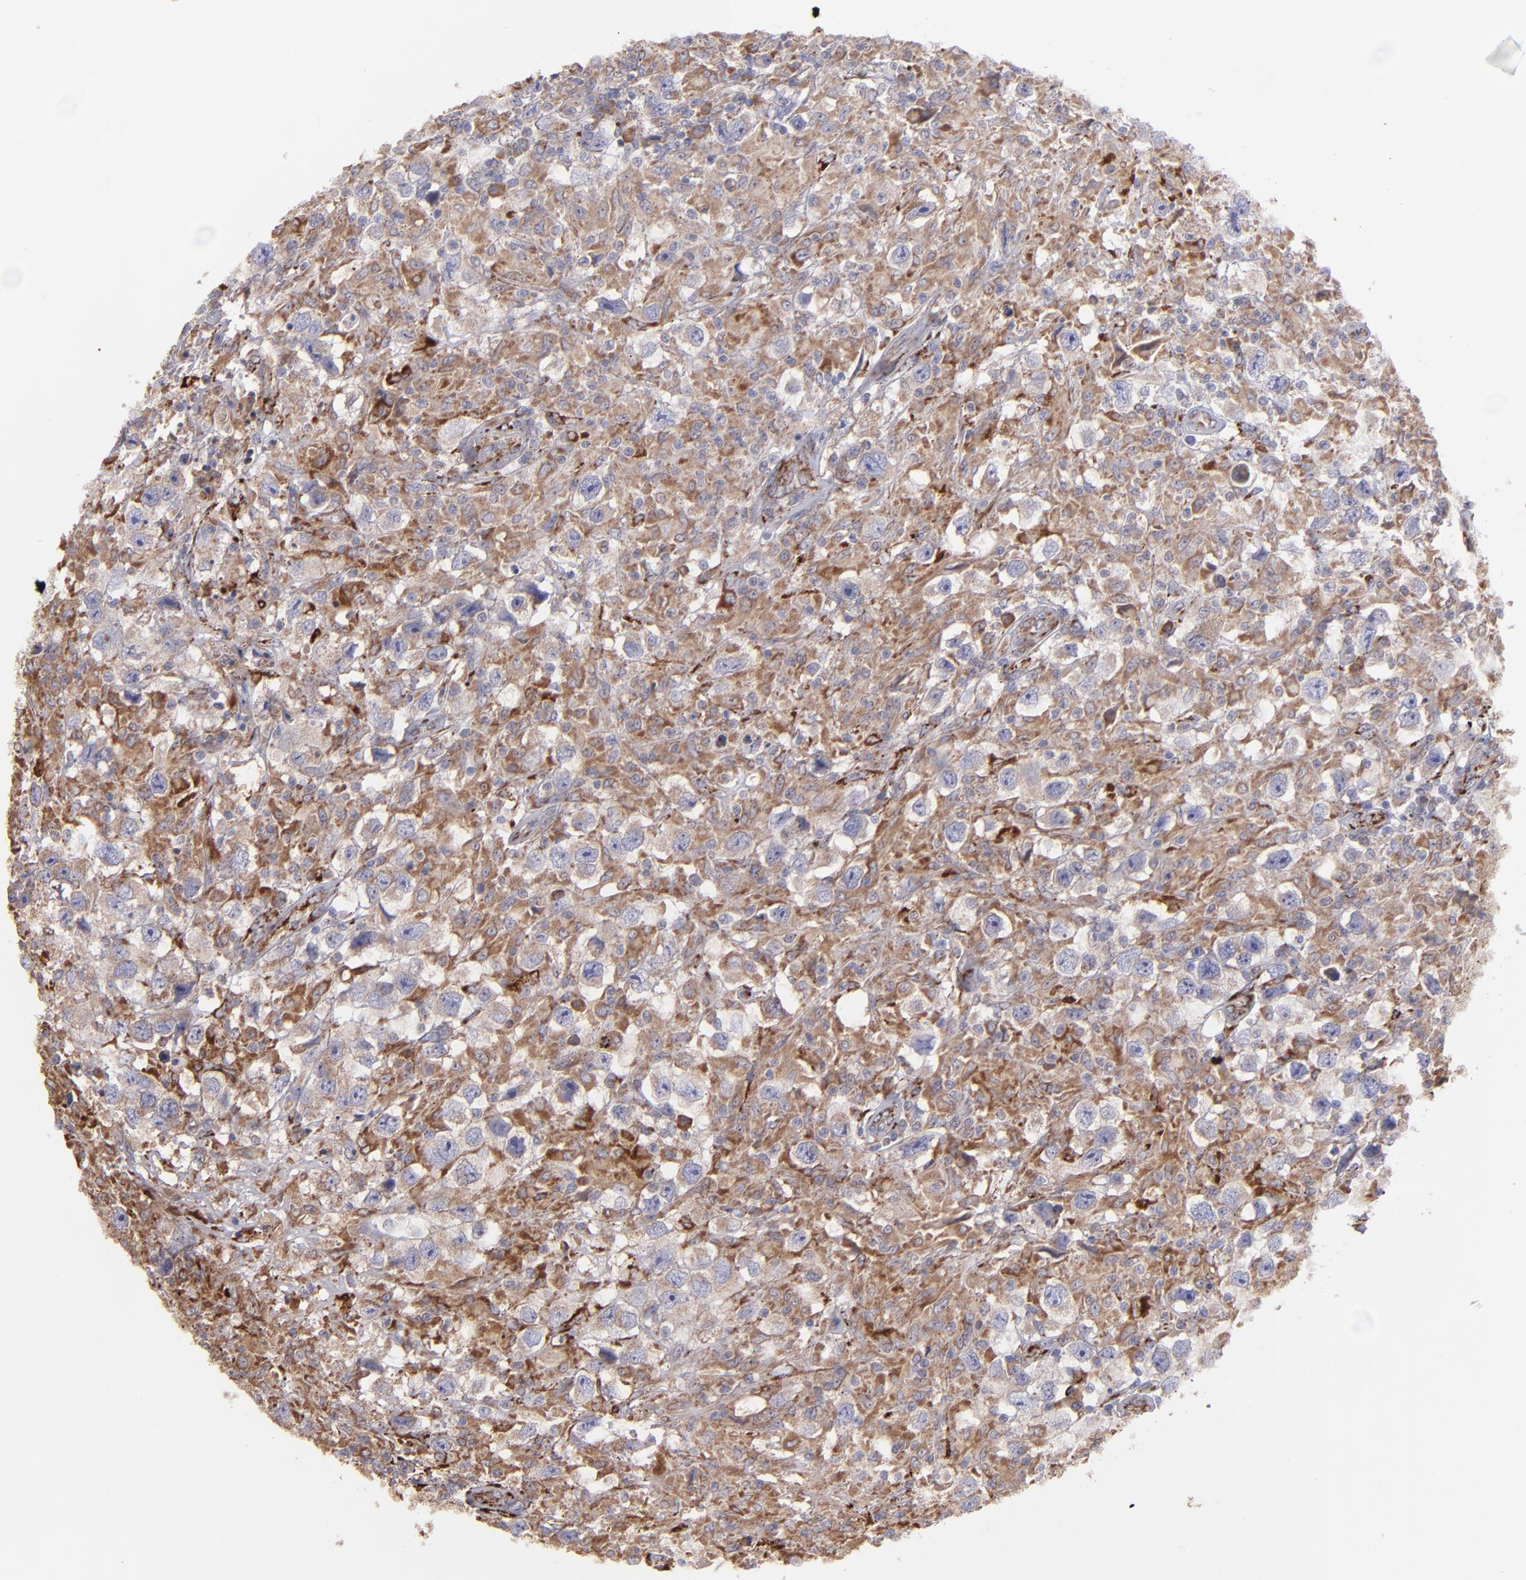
{"staining": {"intensity": "weak", "quantity": ">75%", "location": "cytoplasmic/membranous"}, "tissue": "testis cancer", "cell_type": "Tumor cells", "image_type": "cancer", "snomed": [{"axis": "morphology", "description": "Seminoma, NOS"}, {"axis": "topography", "description": "Testis"}], "caption": "Immunohistochemistry image of neoplastic tissue: human testis cancer stained using IHC demonstrates low levels of weak protein expression localized specifically in the cytoplasmic/membranous of tumor cells, appearing as a cytoplasmic/membranous brown color.", "gene": "MAOB", "patient": {"sex": "male", "age": 34}}